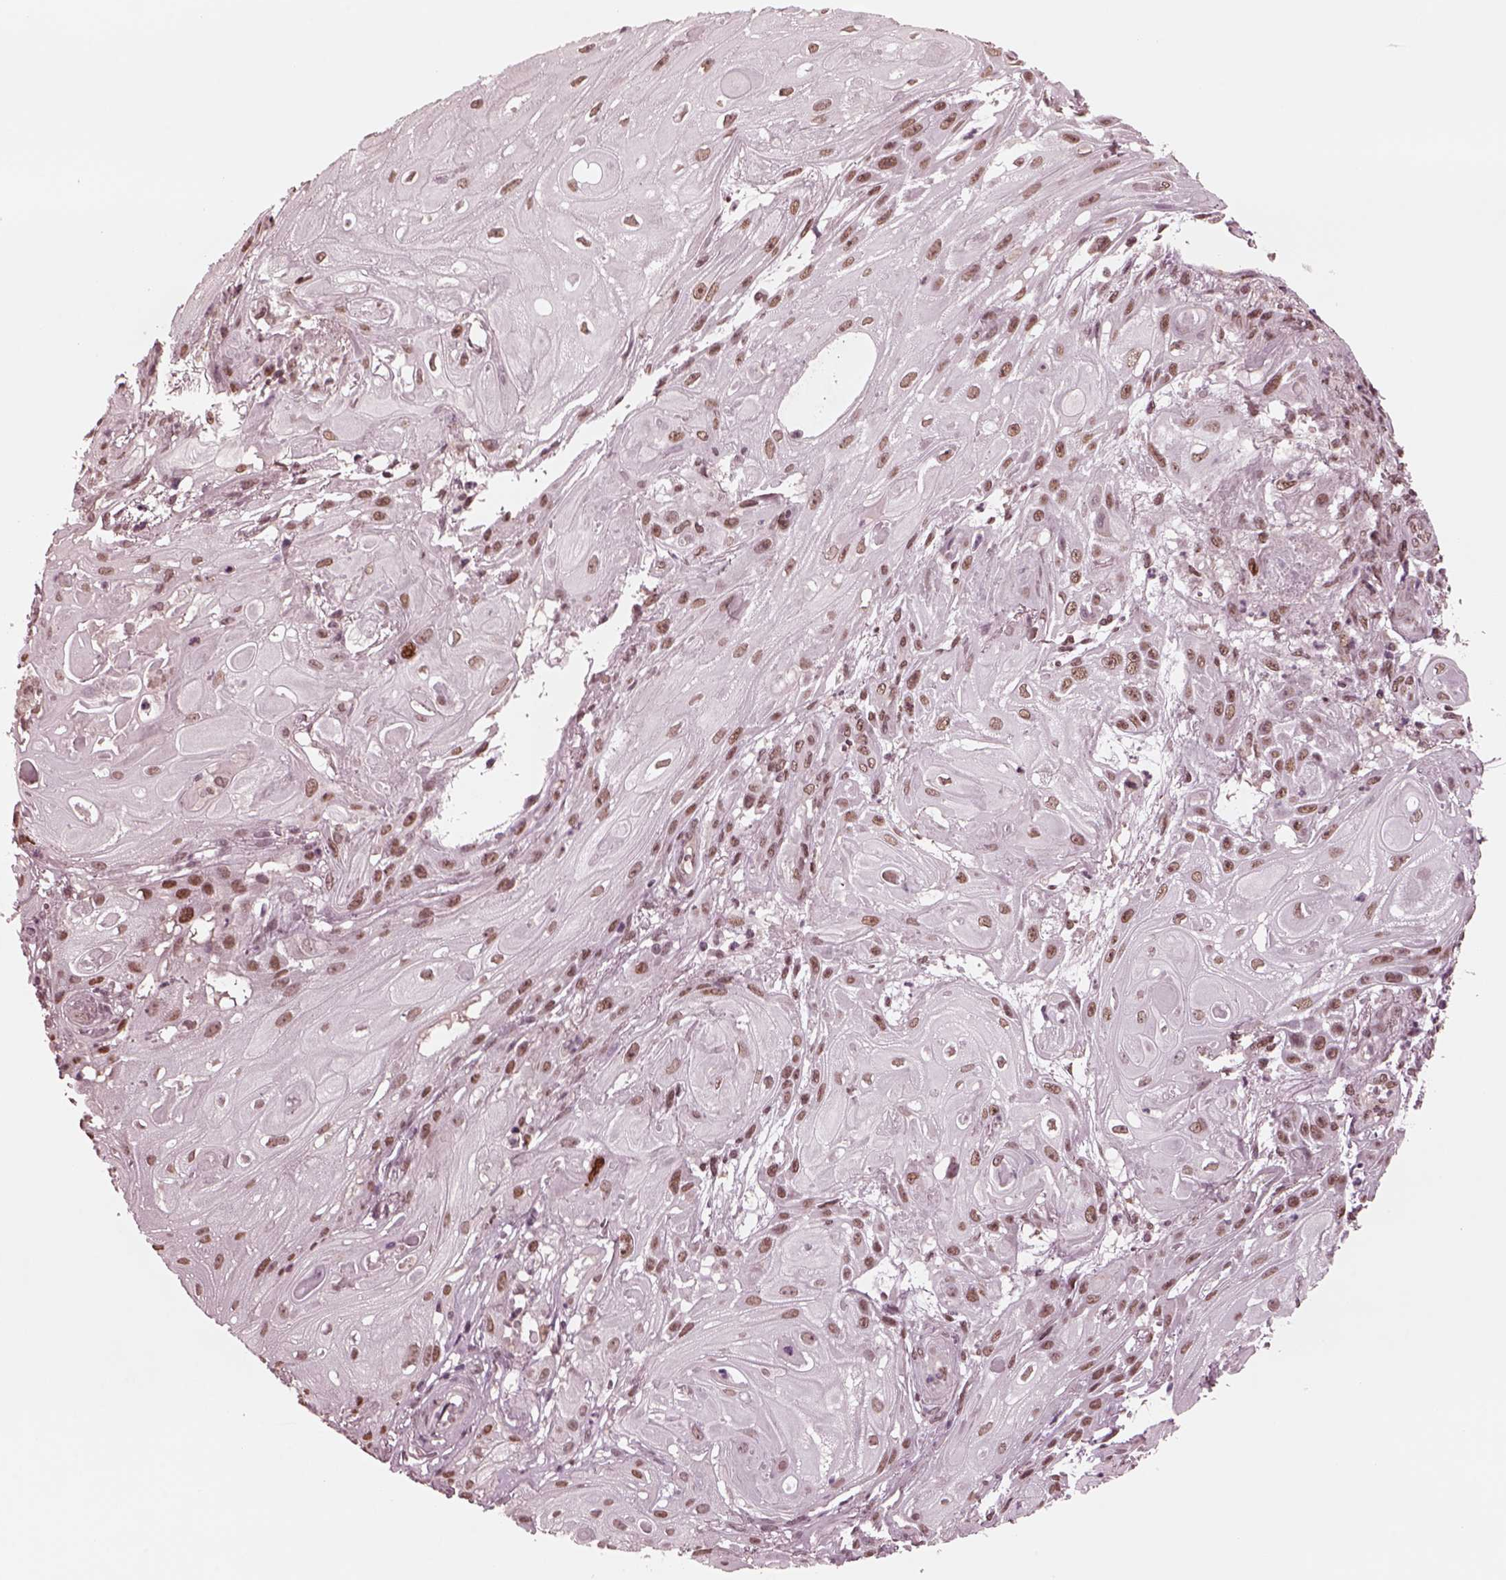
{"staining": {"intensity": "weak", "quantity": ">75%", "location": "nuclear"}, "tissue": "skin cancer", "cell_type": "Tumor cells", "image_type": "cancer", "snomed": [{"axis": "morphology", "description": "Squamous cell carcinoma, NOS"}, {"axis": "topography", "description": "Skin"}], "caption": "Squamous cell carcinoma (skin) stained for a protein demonstrates weak nuclear positivity in tumor cells.", "gene": "NAP1L5", "patient": {"sex": "male", "age": 62}}